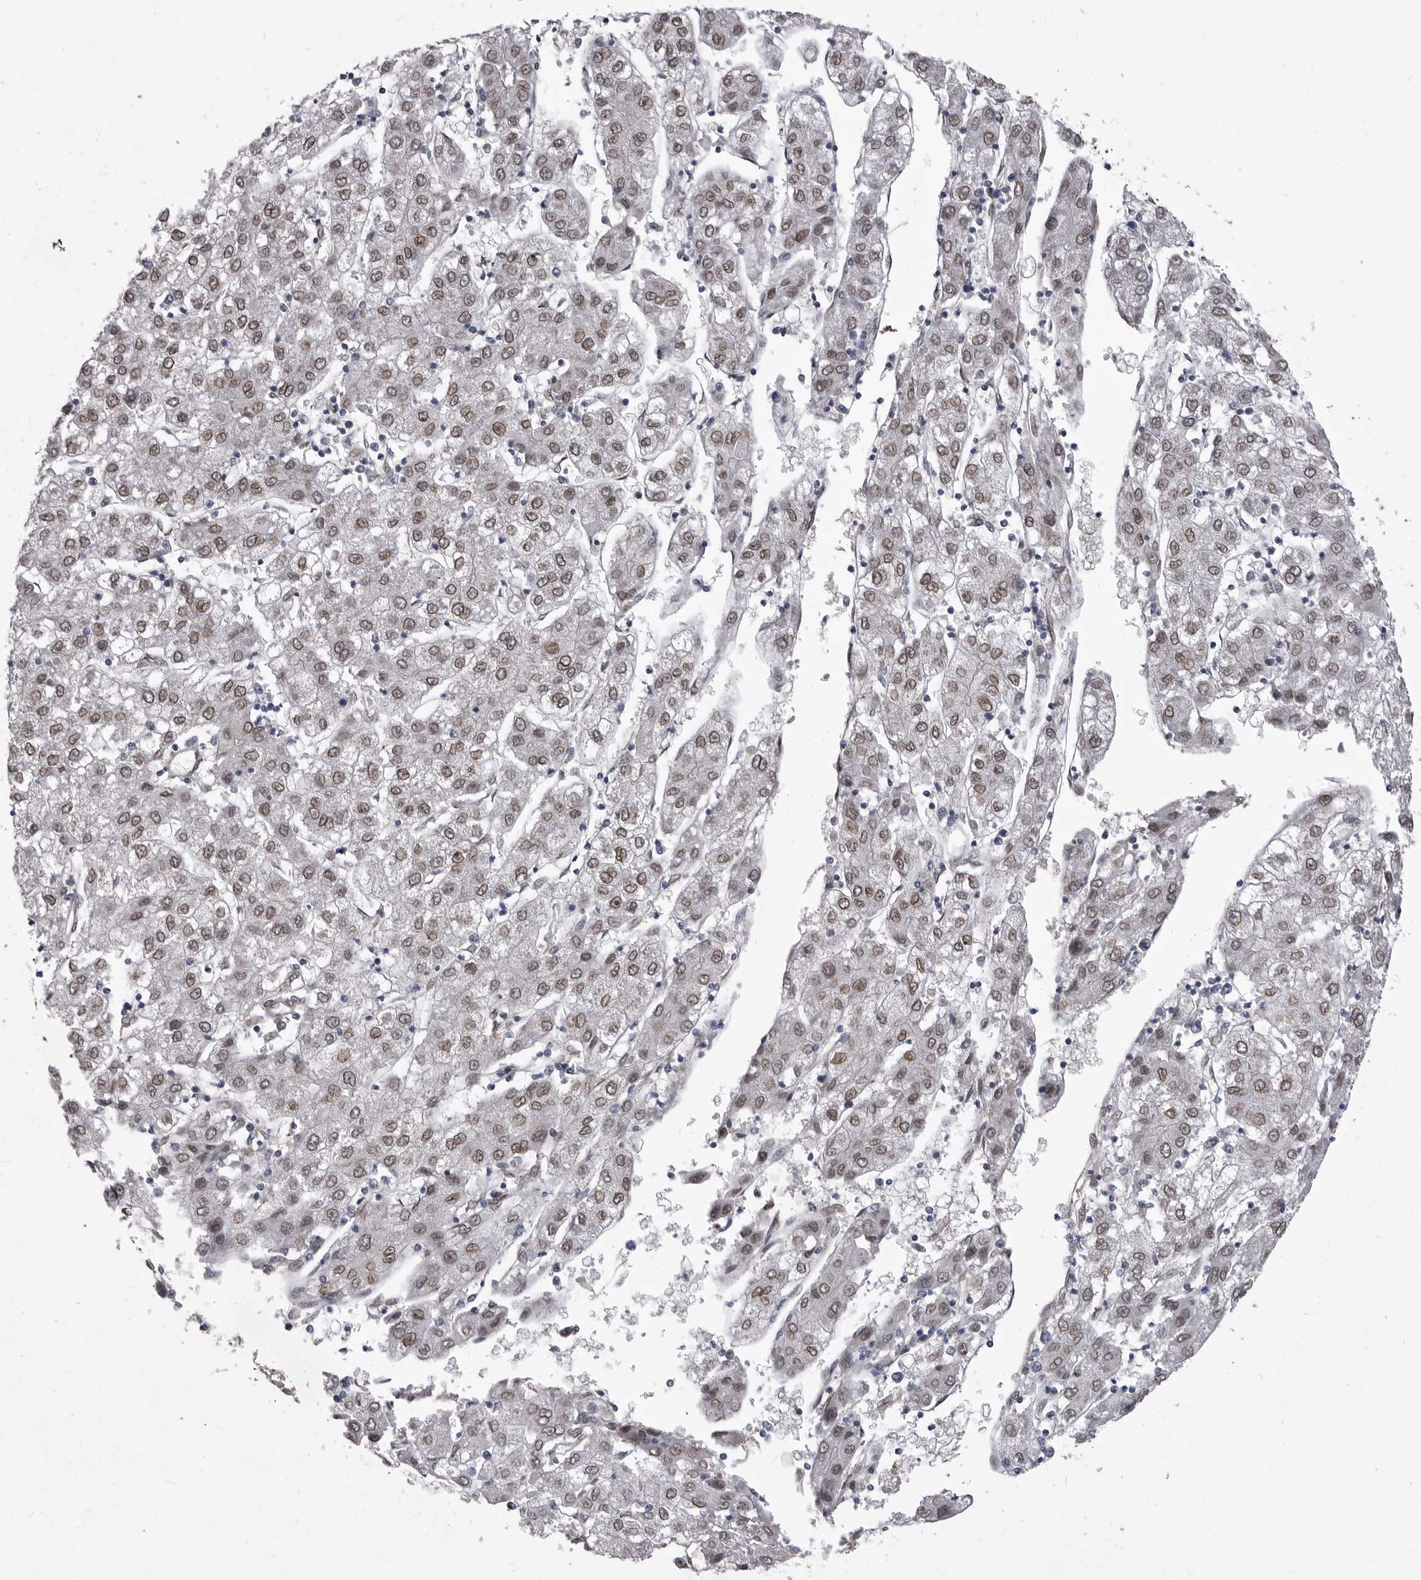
{"staining": {"intensity": "weak", "quantity": ">75%", "location": "nuclear"}, "tissue": "liver cancer", "cell_type": "Tumor cells", "image_type": "cancer", "snomed": [{"axis": "morphology", "description": "Carcinoma, Hepatocellular, NOS"}, {"axis": "topography", "description": "Liver"}], "caption": "A micrograph of human liver hepatocellular carcinoma stained for a protein displays weak nuclear brown staining in tumor cells. The protein is shown in brown color, while the nuclei are stained blue.", "gene": "ABL1", "patient": {"sex": "male", "age": 72}}